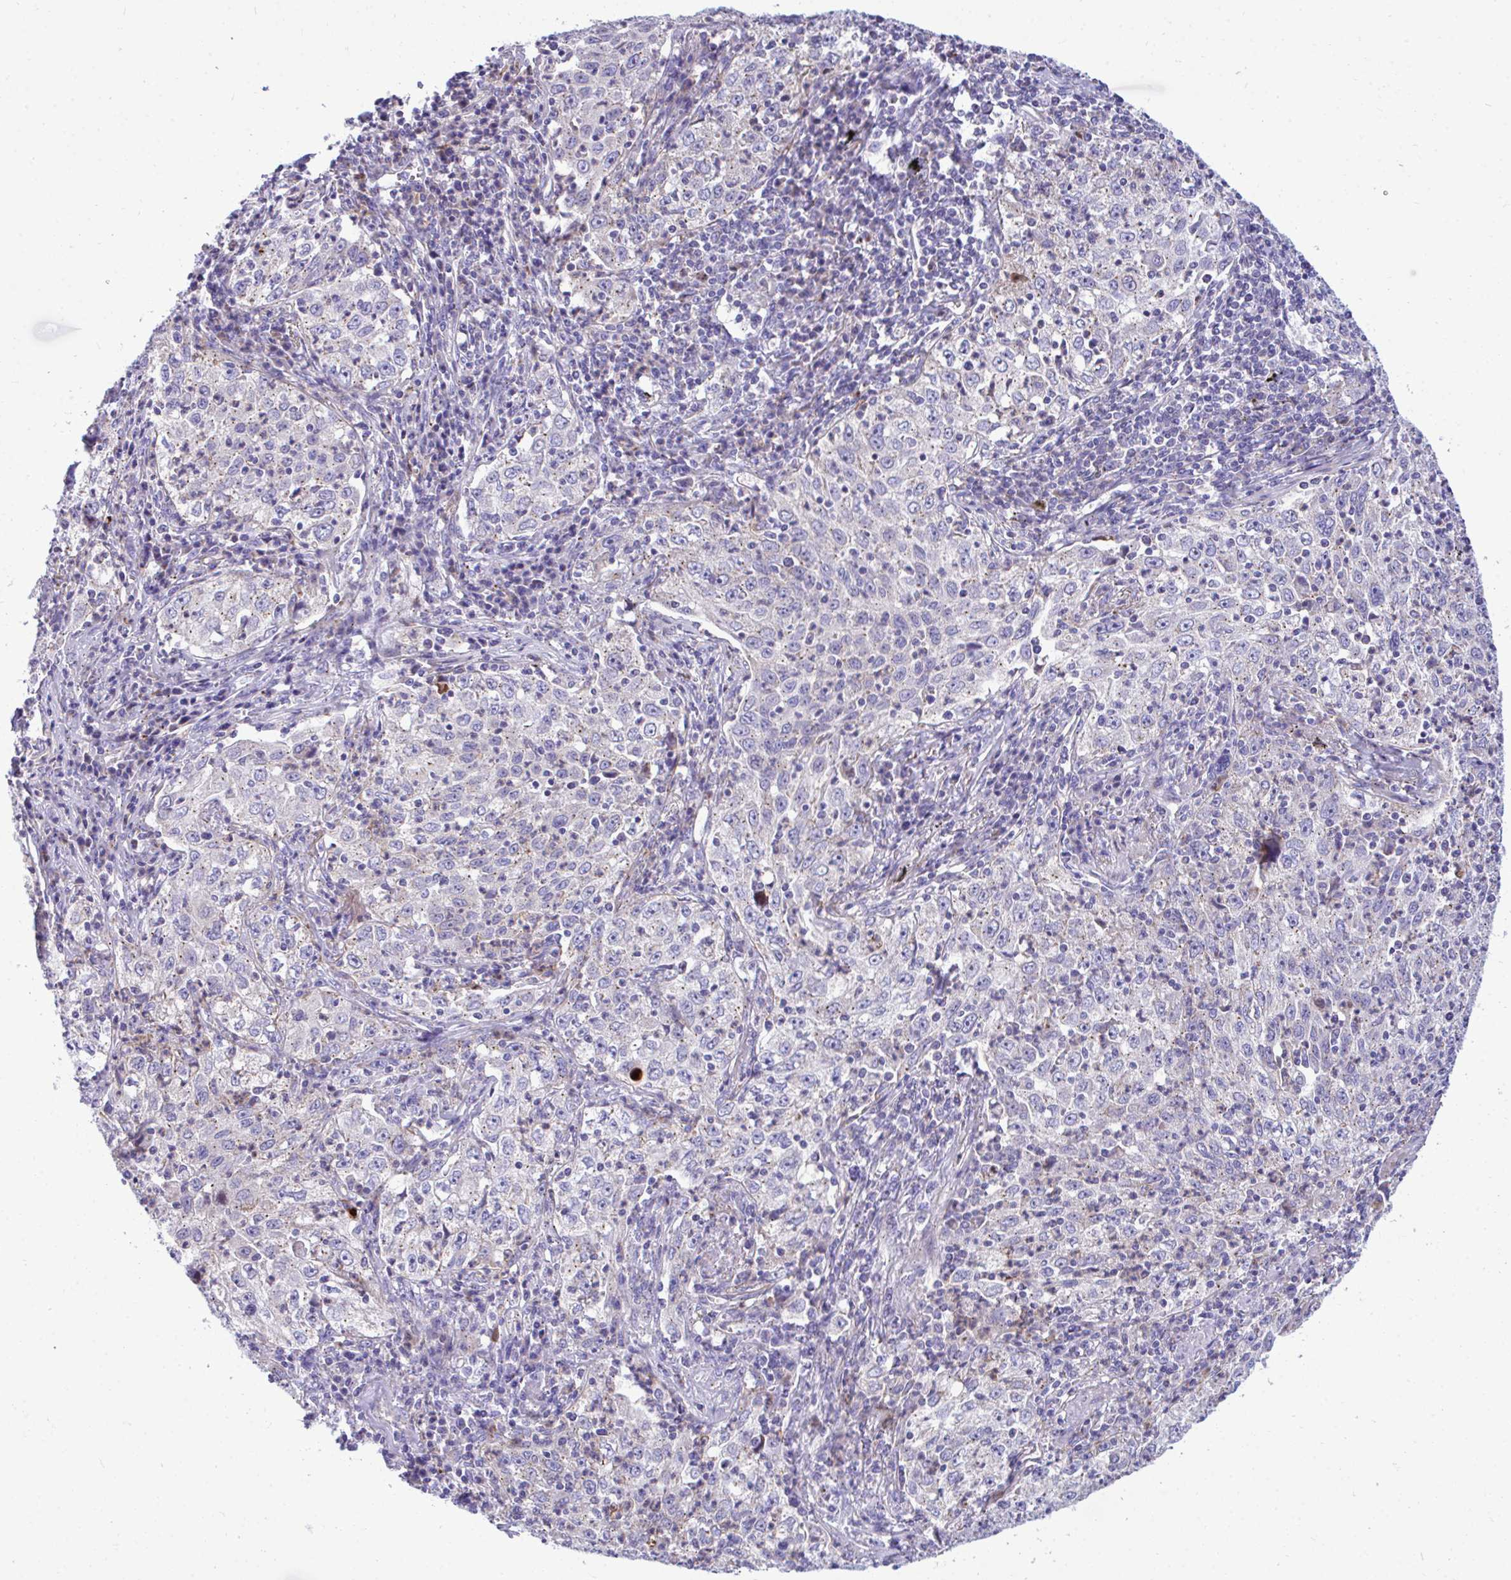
{"staining": {"intensity": "negative", "quantity": "none", "location": "none"}, "tissue": "lung cancer", "cell_type": "Tumor cells", "image_type": "cancer", "snomed": [{"axis": "morphology", "description": "Squamous cell carcinoma, NOS"}, {"axis": "topography", "description": "Lung"}], "caption": "Lung cancer (squamous cell carcinoma) was stained to show a protein in brown. There is no significant staining in tumor cells.", "gene": "MRPS16", "patient": {"sex": "male", "age": 71}}